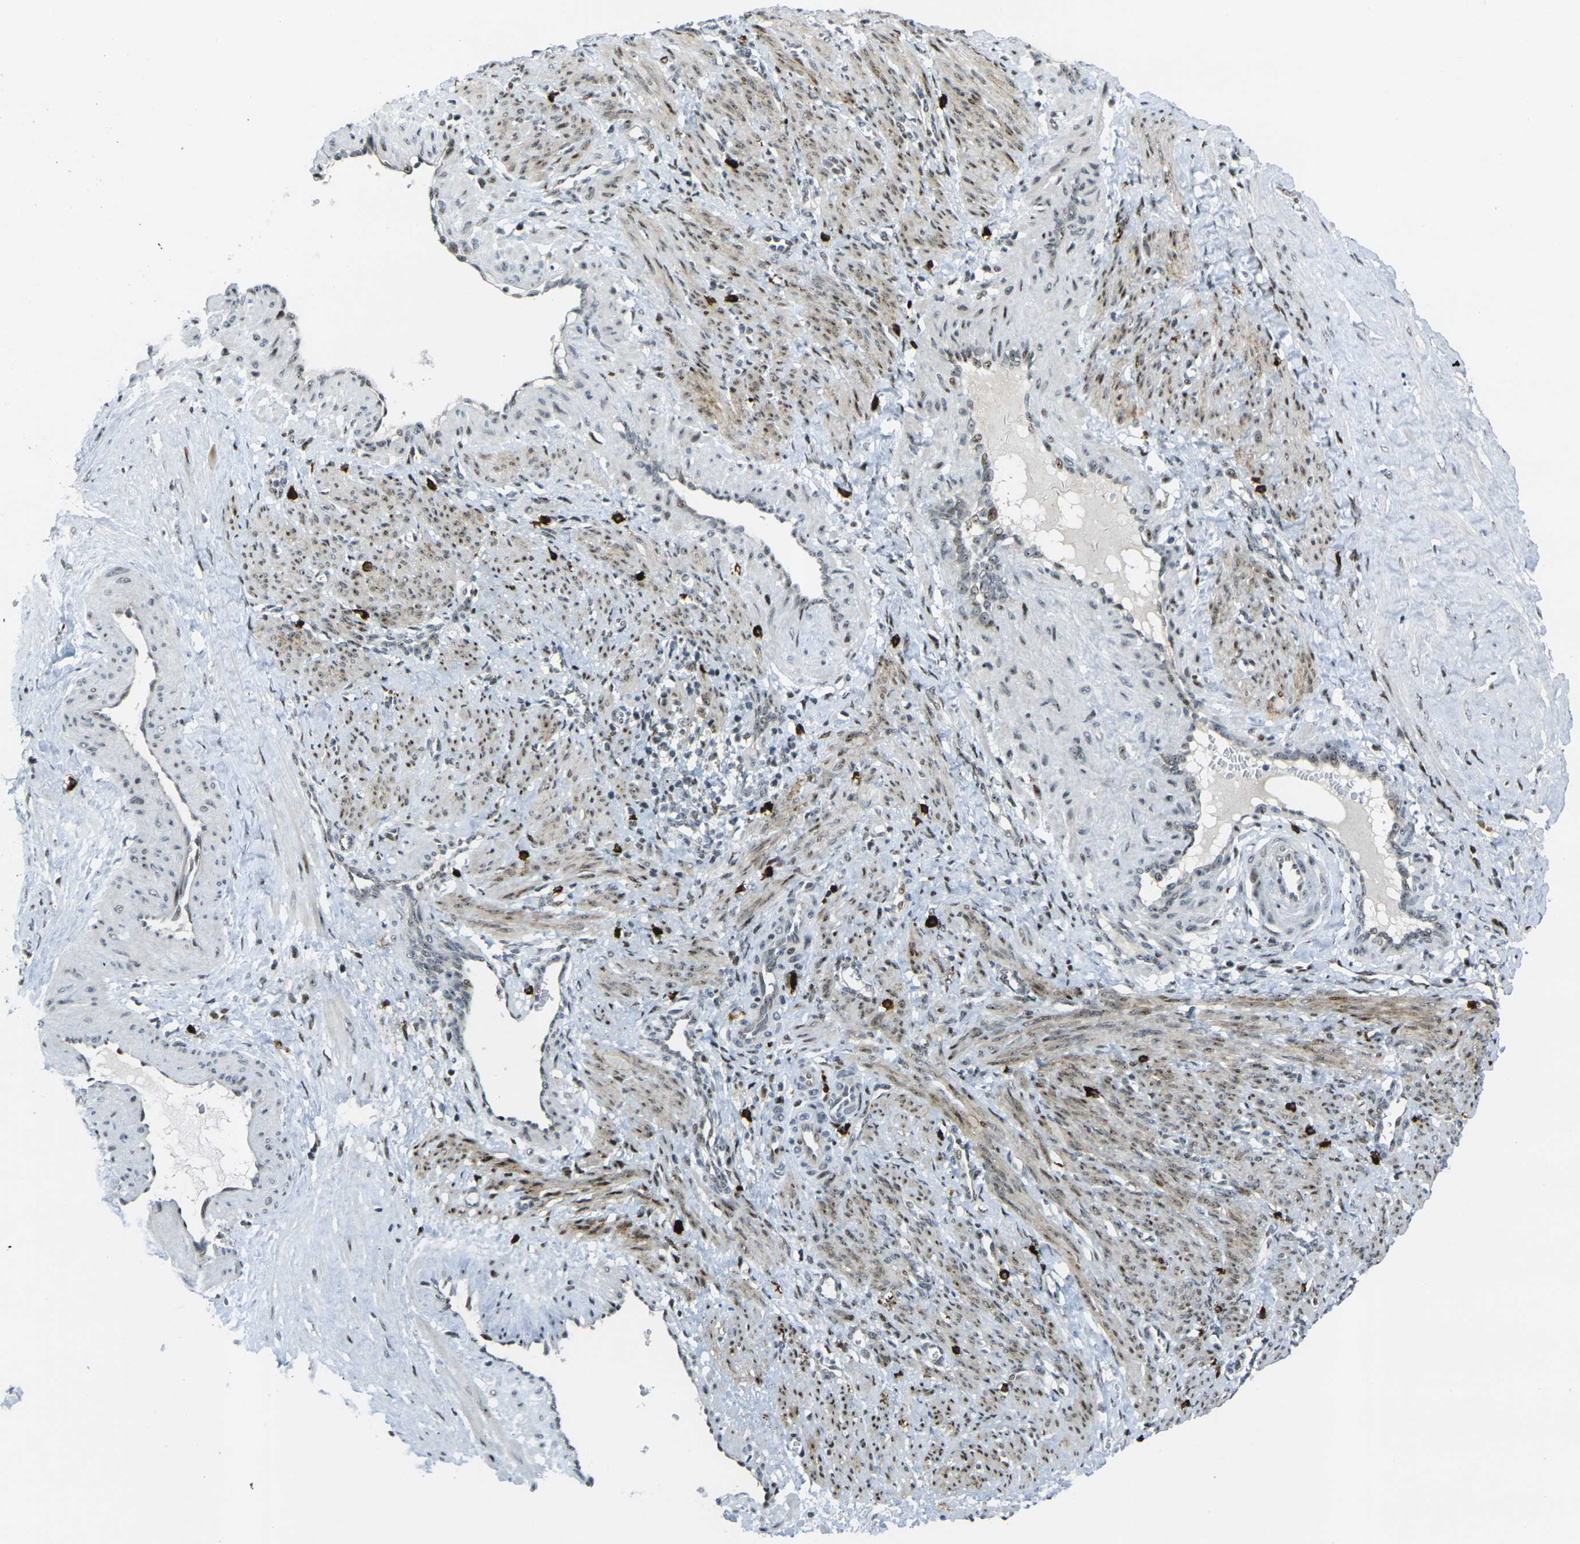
{"staining": {"intensity": "moderate", "quantity": "25%-75%", "location": "cytoplasmic/membranous,nuclear"}, "tissue": "smooth muscle", "cell_type": "Smooth muscle cells", "image_type": "normal", "snomed": [{"axis": "morphology", "description": "Normal tissue, NOS"}, {"axis": "topography", "description": "Endometrium"}], "caption": "A brown stain labels moderate cytoplasmic/membranous,nuclear expression of a protein in smooth muscle cells of normal human smooth muscle.", "gene": "UBE2C", "patient": {"sex": "female", "age": 33}}